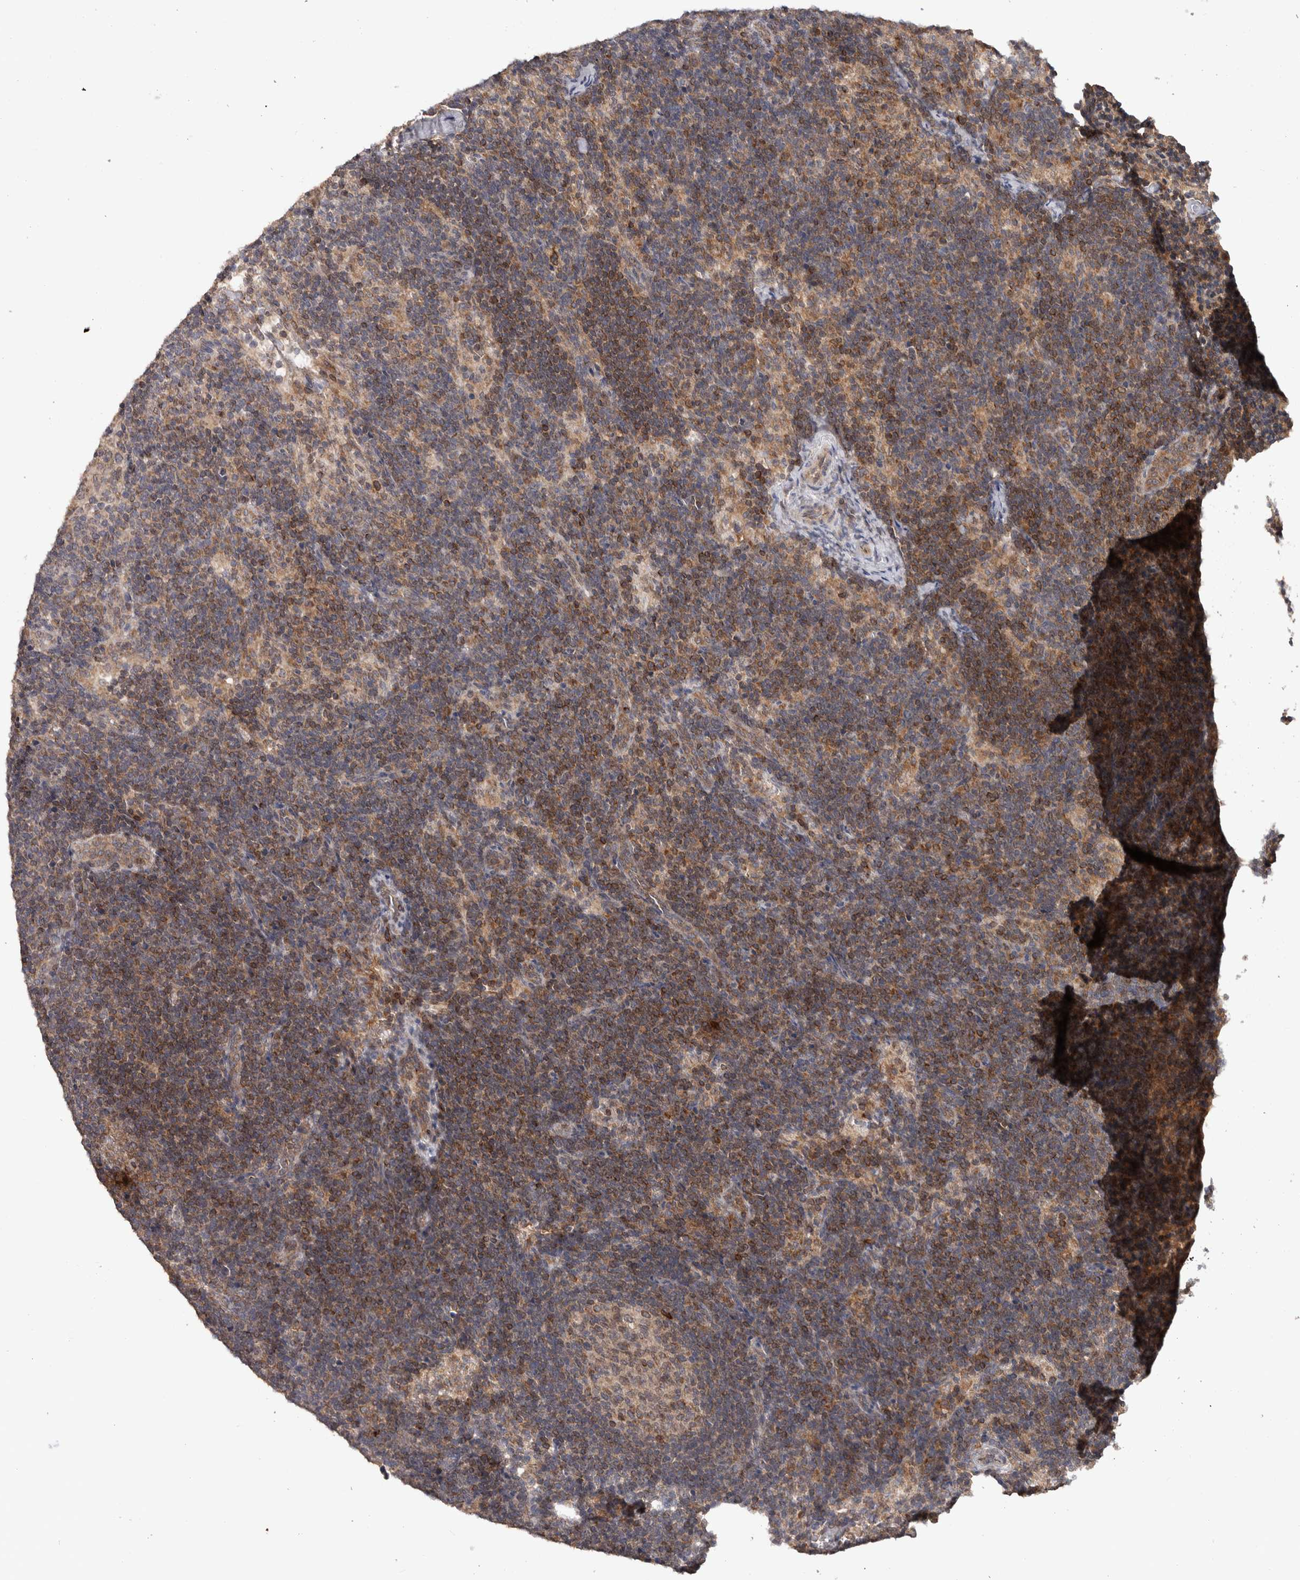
{"staining": {"intensity": "weak", "quantity": ">75%", "location": "cytoplasmic/membranous"}, "tissue": "lymph node", "cell_type": "Germinal center cells", "image_type": "normal", "snomed": [{"axis": "morphology", "description": "Normal tissue, NOS"}, {"axis": "topography", "description": "Lymph node"}], "caption": "This photomicrograph exhibits IHC staining of benign human lymph node, with low weak cytoplasmic/membranous staining in approximately >75% of germinal center cells.", "gene": "HMOX2", "patient": {"sex": "female", "age": 22}}